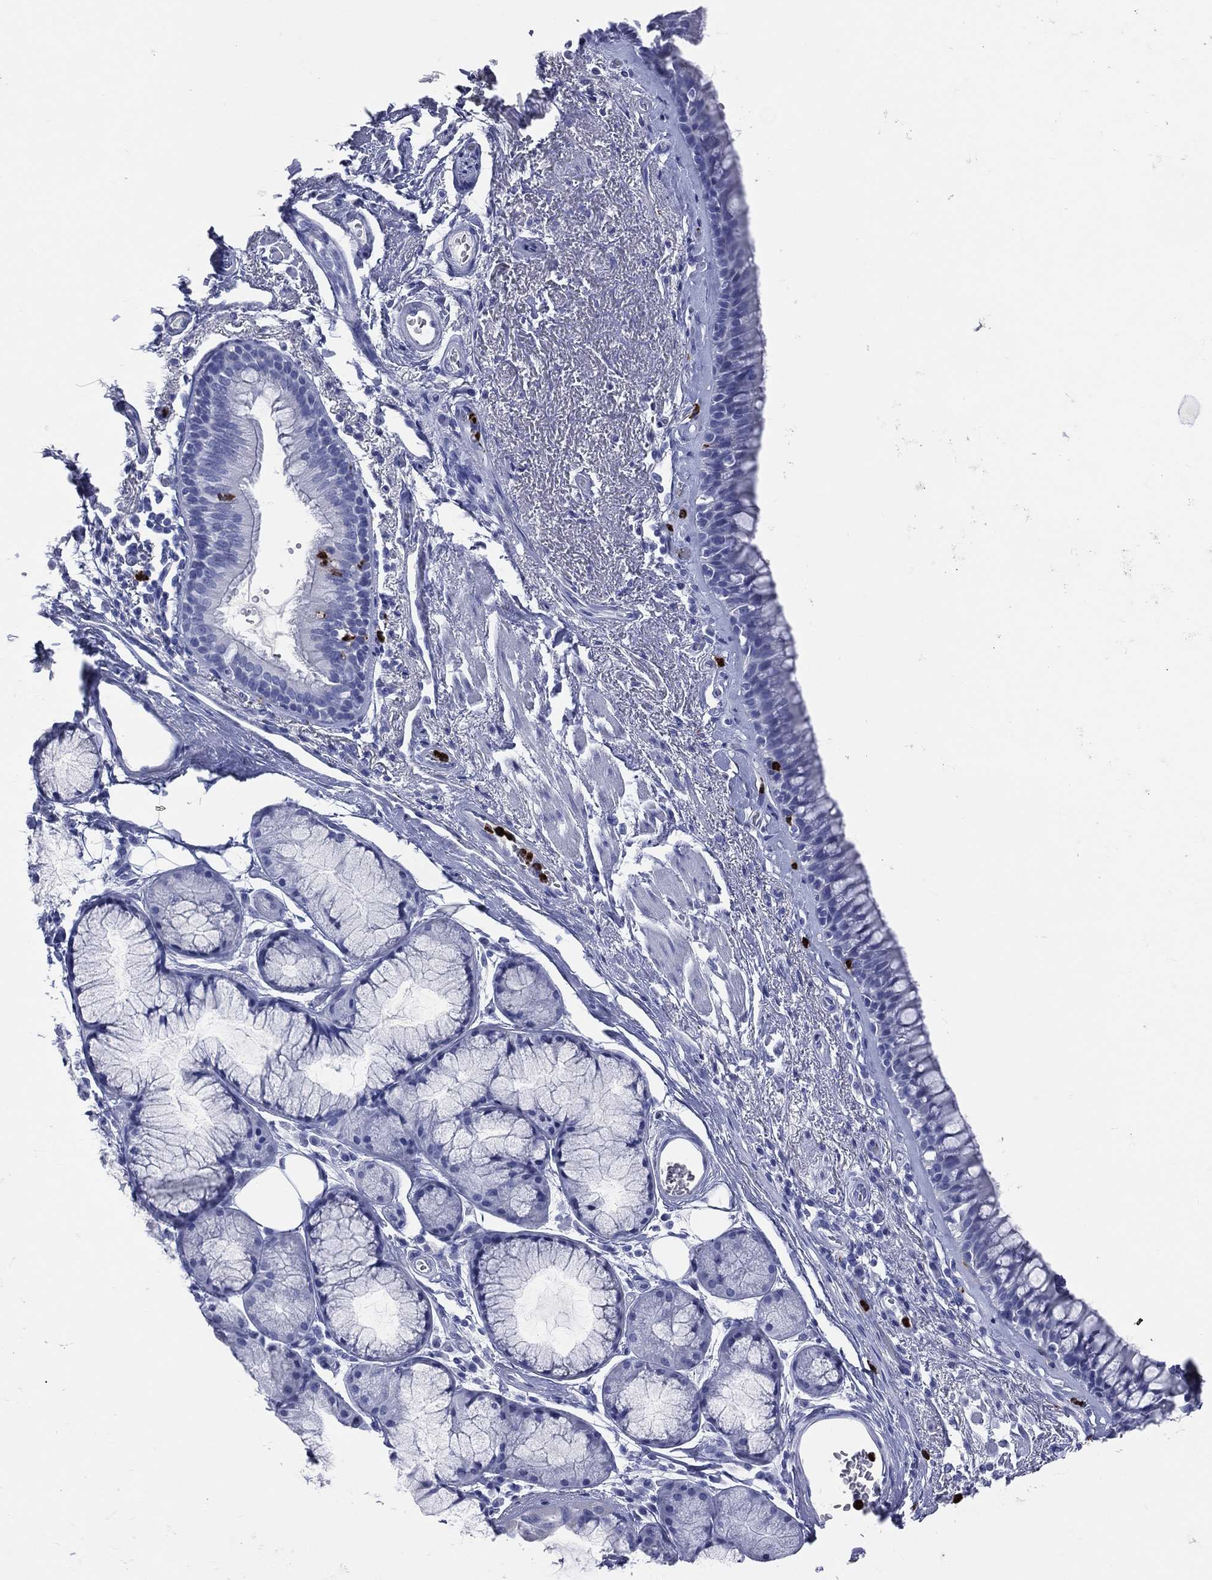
{"staining": {"intensity": "negative", "quantity": "none", "location": "none"}, "tissue": "bronchus", "cell_type": "Respiratory epithelial cells", "image_type": "normal", "snomed": [{"axis": "morphology", "description": "Normal tissue, NOS"}, {"axis": "topography", "description": "Bronchus"}], "caption": "There is no significant positivity in respiratory epithelial cells of bronchus.", "gene": "PGLYRP1", "patient": {"sex": "male", "age": 82}}